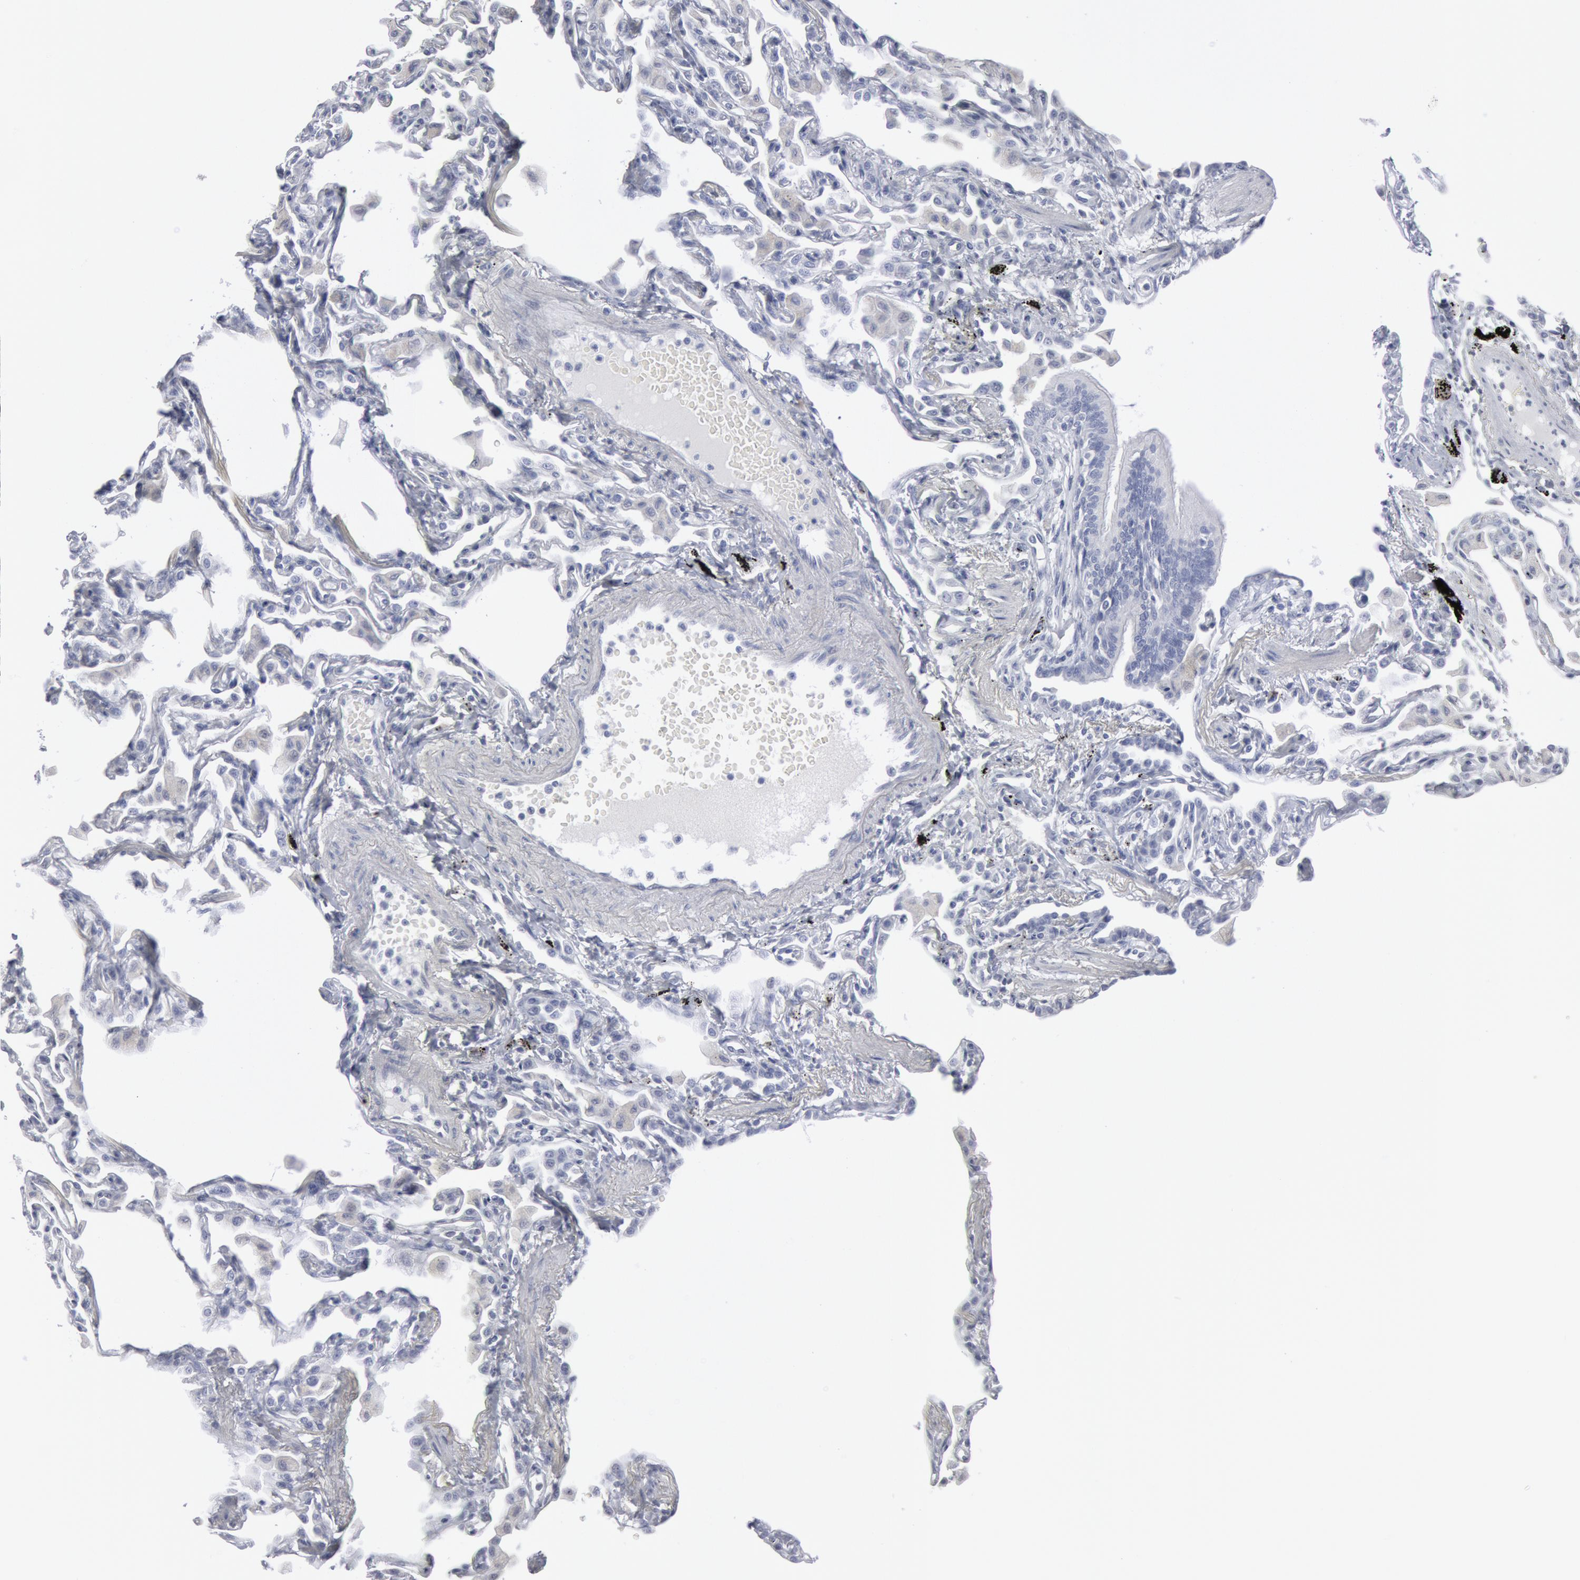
{"staining": {"intensity": "negative", "quantity": "none", "location": "none"}, "tissue": "lung", "cell_type": "Alveolar cells", "image_type": "normal", "snomed": [{"axis": "morphology", "description": "Normal tissue, NOS"}, {"axis": "topography", "description": "Lung"}], "caption": "Protein analysis of unremarkable lung displays no significant staining in alveolar cells.", "gene": "DMC1", "patient": {"sex": "female", "age": 49}}